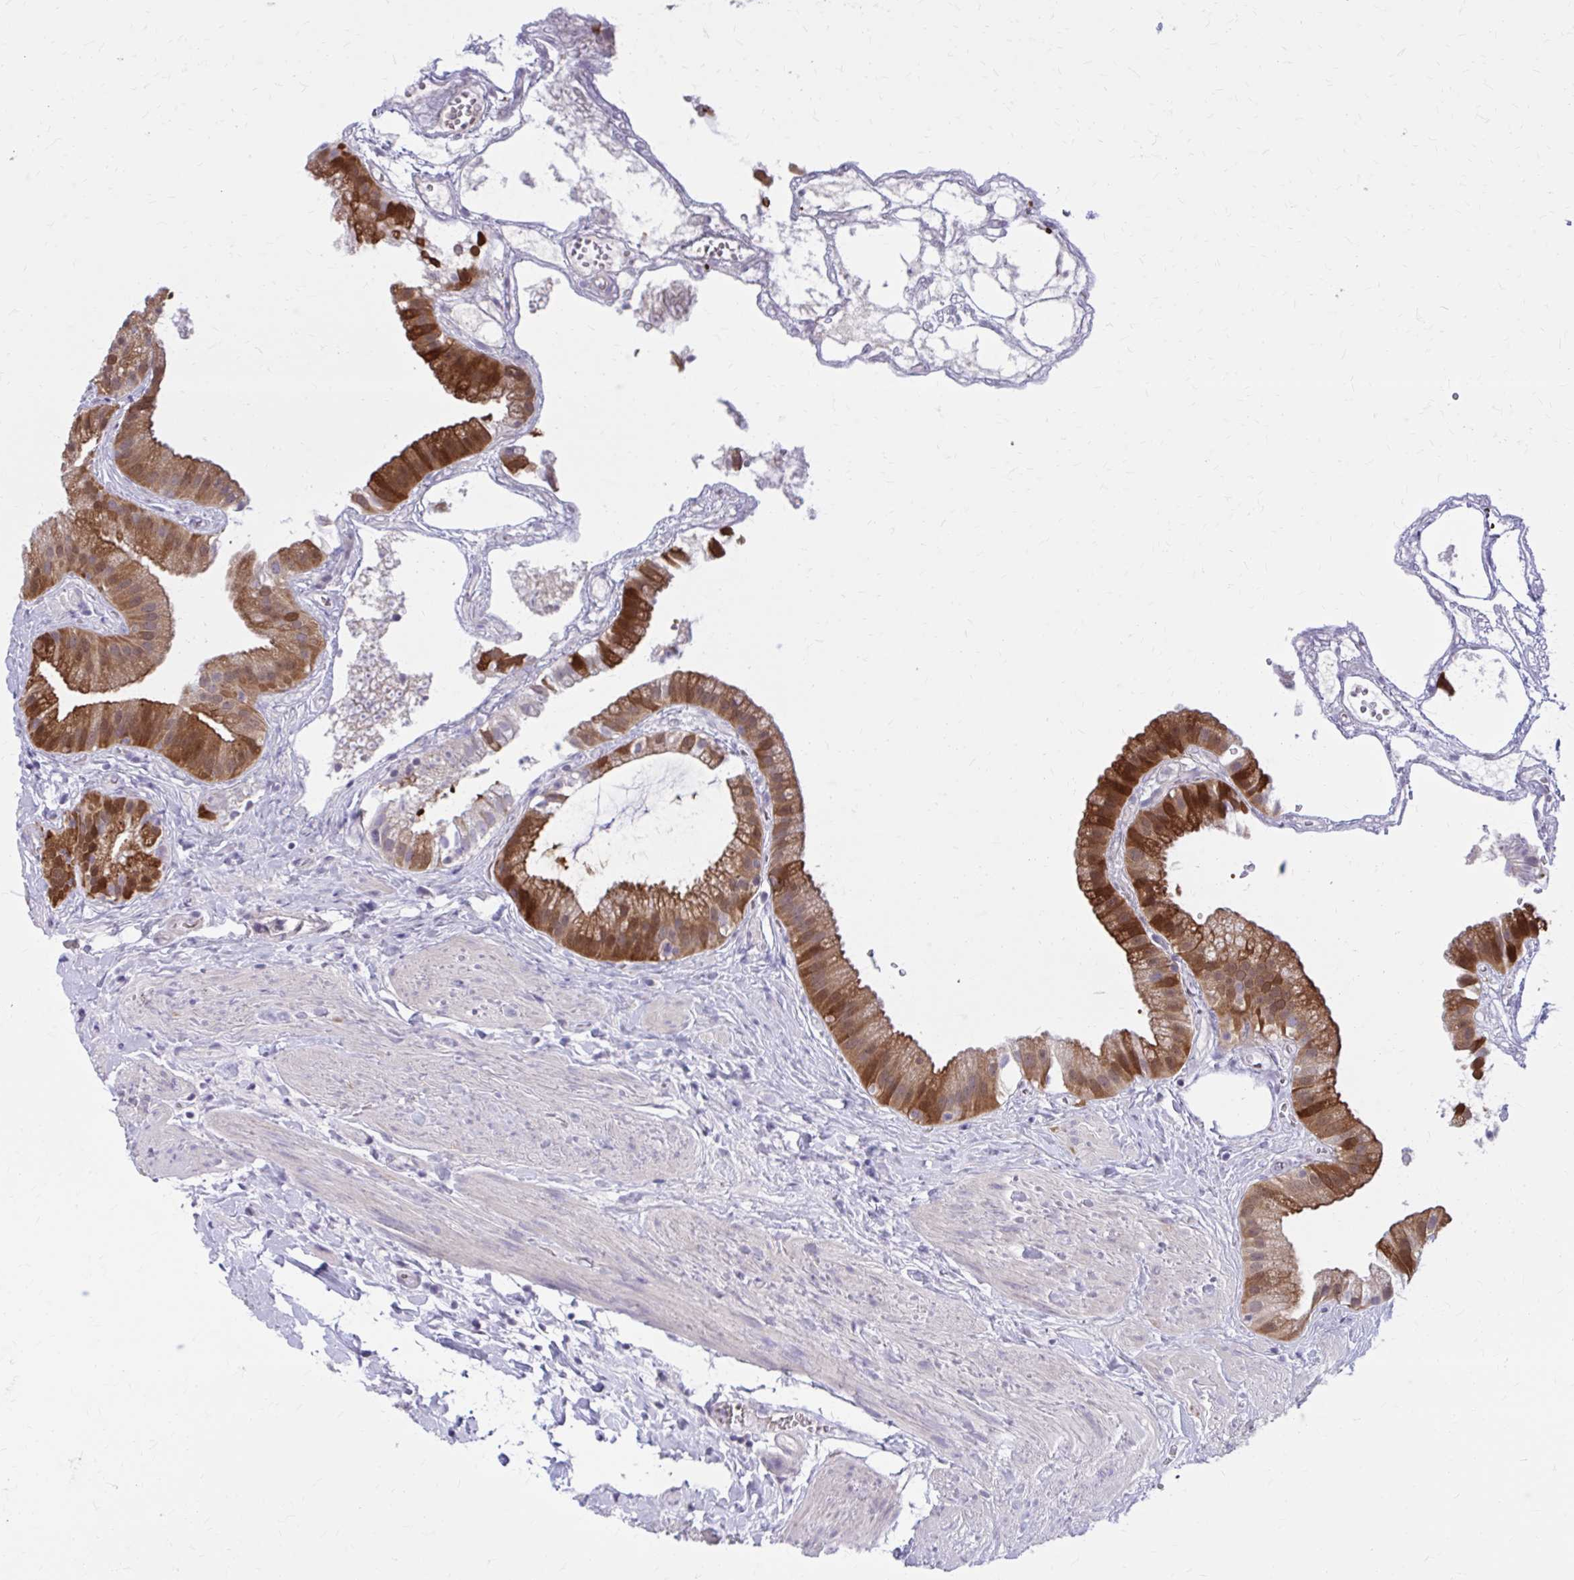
{"staining": {"intensity": "strong", "quantity": ">75%", "location": "cytoplasmic/membranous"}, "tissue": "gallbladder", "cell_type": "Glandular cells", "image_type": "normal", "snomed": [{"axis": "morphology", "description": "Normal tissue, NOS"}, {"axis": "topography", "description": "Gallbladder"}], "caption": "An immunohistochemistry (IHC) photomicrograph of normal tissue is shown. Protein staining in brown labels strong cytoplasmic/membranous positivity in gallbladder within glandular cells. (DAB (3,3'-diaminobenzidine) = brown stain, brightfield microscopy at high magnification).", "gene": "DBI", "patient": {"sex": "female", "age": 63}}